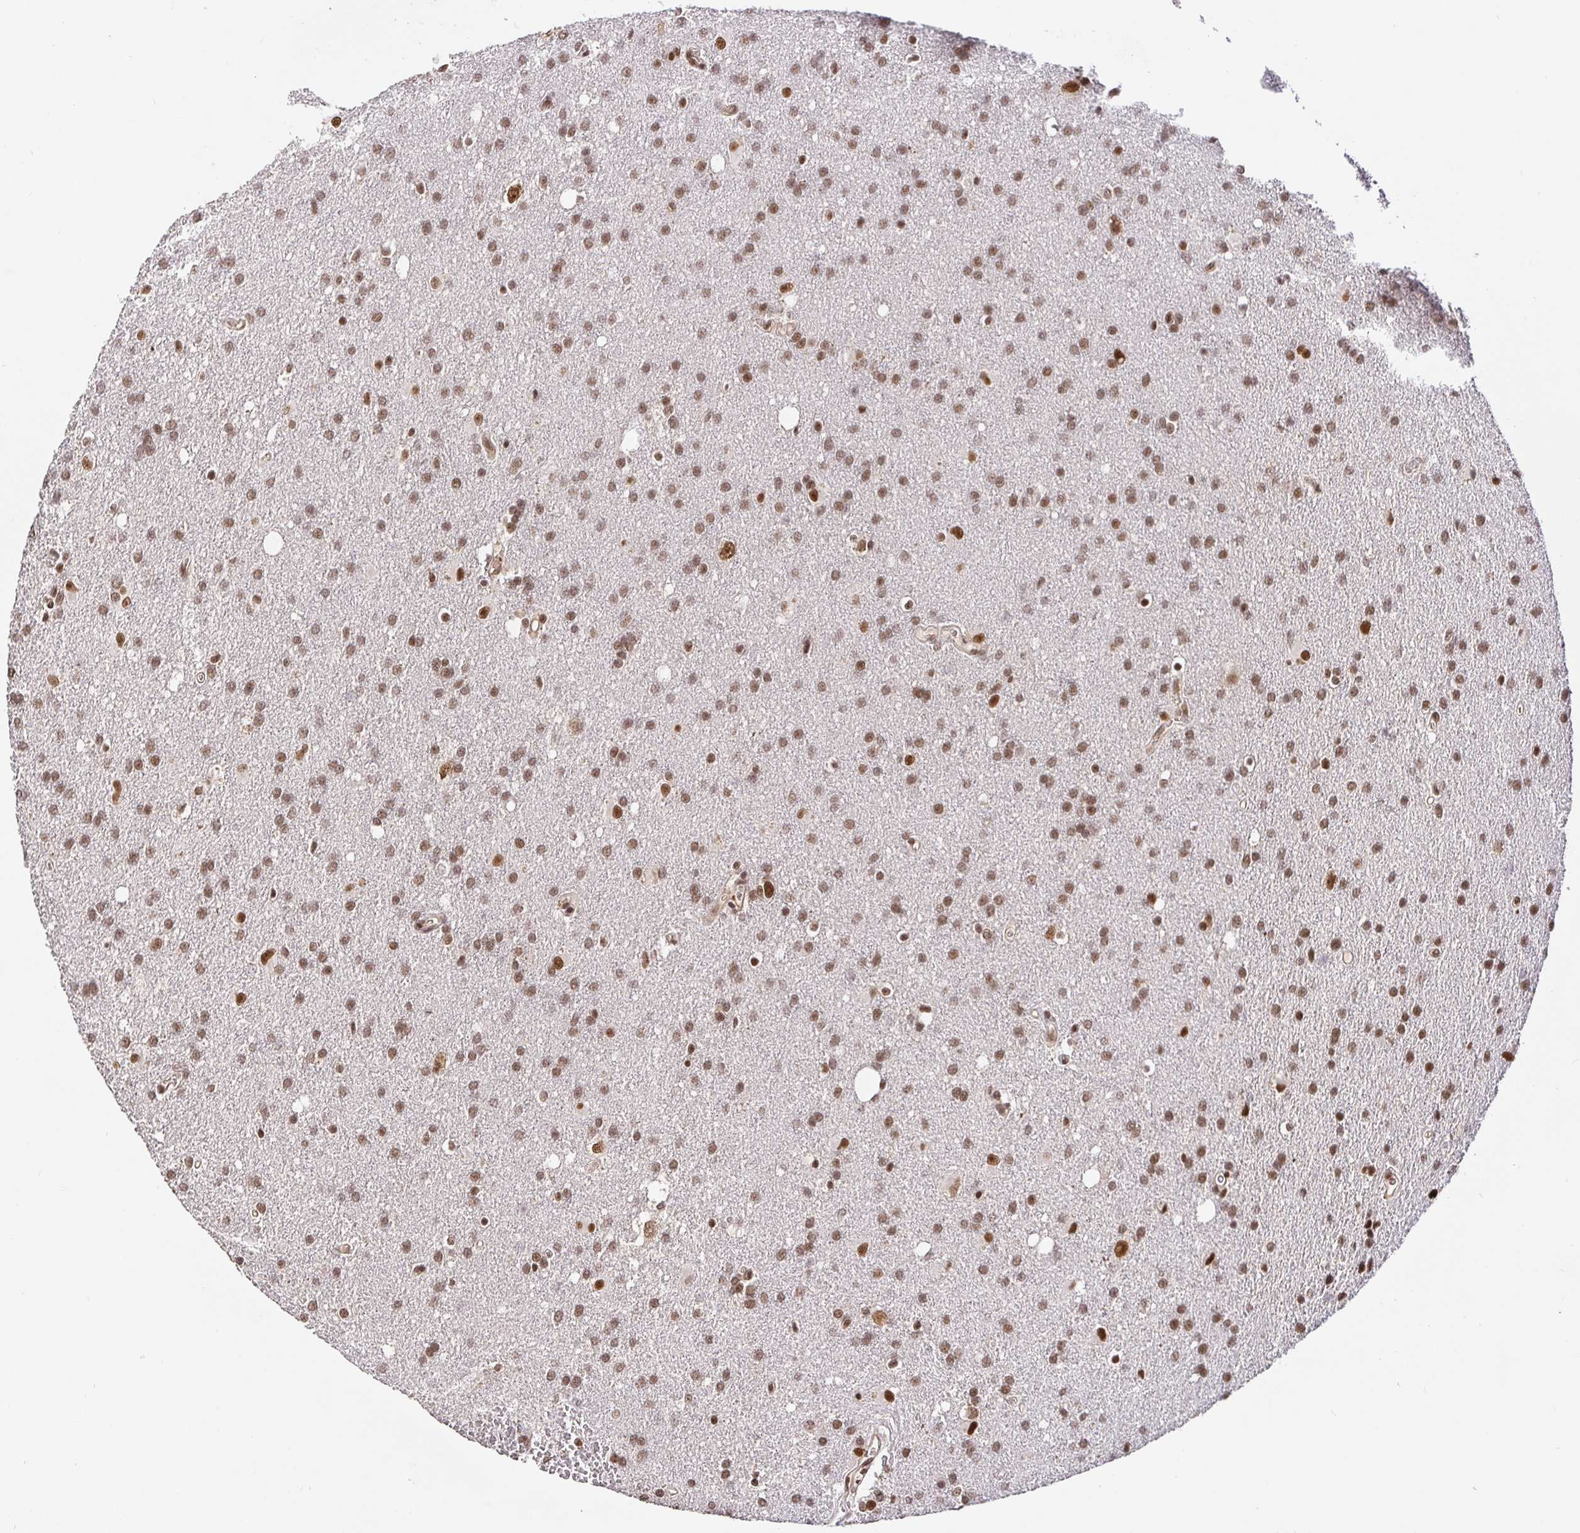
{"staining": {"intensity": "moderate", "quantity": ">75%", "location": "nuclear"}, "tissue": "glioma", "cell_type": "Tumor cells", "image_type": "cancer", "snomed": [{"axis": "morphology", "description": "Glioma, malignant, Low grade"}, {"axis": "topography", "description": "Brain"}], "caption": "Immunohistochemical staining of low-grade glioma (malignant) shows medium levels of moderate nuclear protein staining in approximately >75% of tumor cells.", "gene": "USF1", "patient": {"sex": "male", "age": 66}}